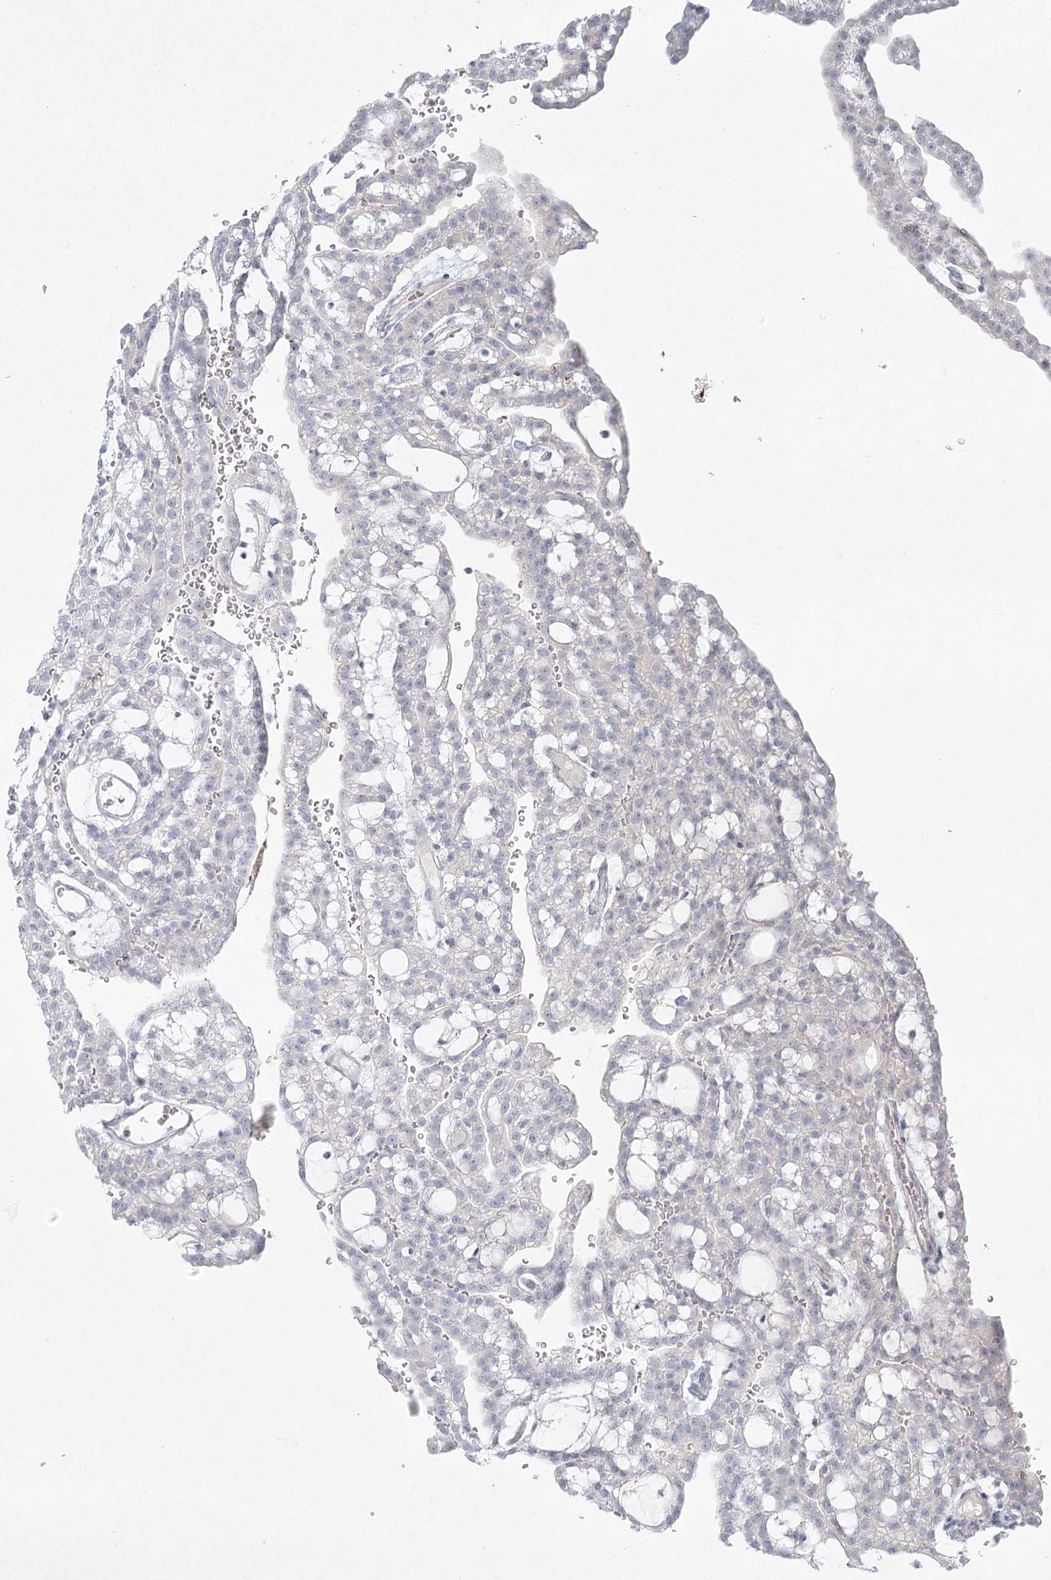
{"staining": {"intensity": "negative", "quantity": "none", "location": "none"}, "tissue": "renal cancer", "cell_type": "Tumor cells", "image_type": "cancer", "snomed": [{"axis": "morphology", "description": "Adenocarcinoma, NOS"}, {"axis": "topography", "description": "Kidney"}], "caption": "An immunohistochemistry (IHC) image of adenocarcinoma (renal) is shown. There is no staining in tumor cells of adenocarcinoma (renal).", "gene": "LRP2BP", "patient": {"sex": "male", "age": 63}}